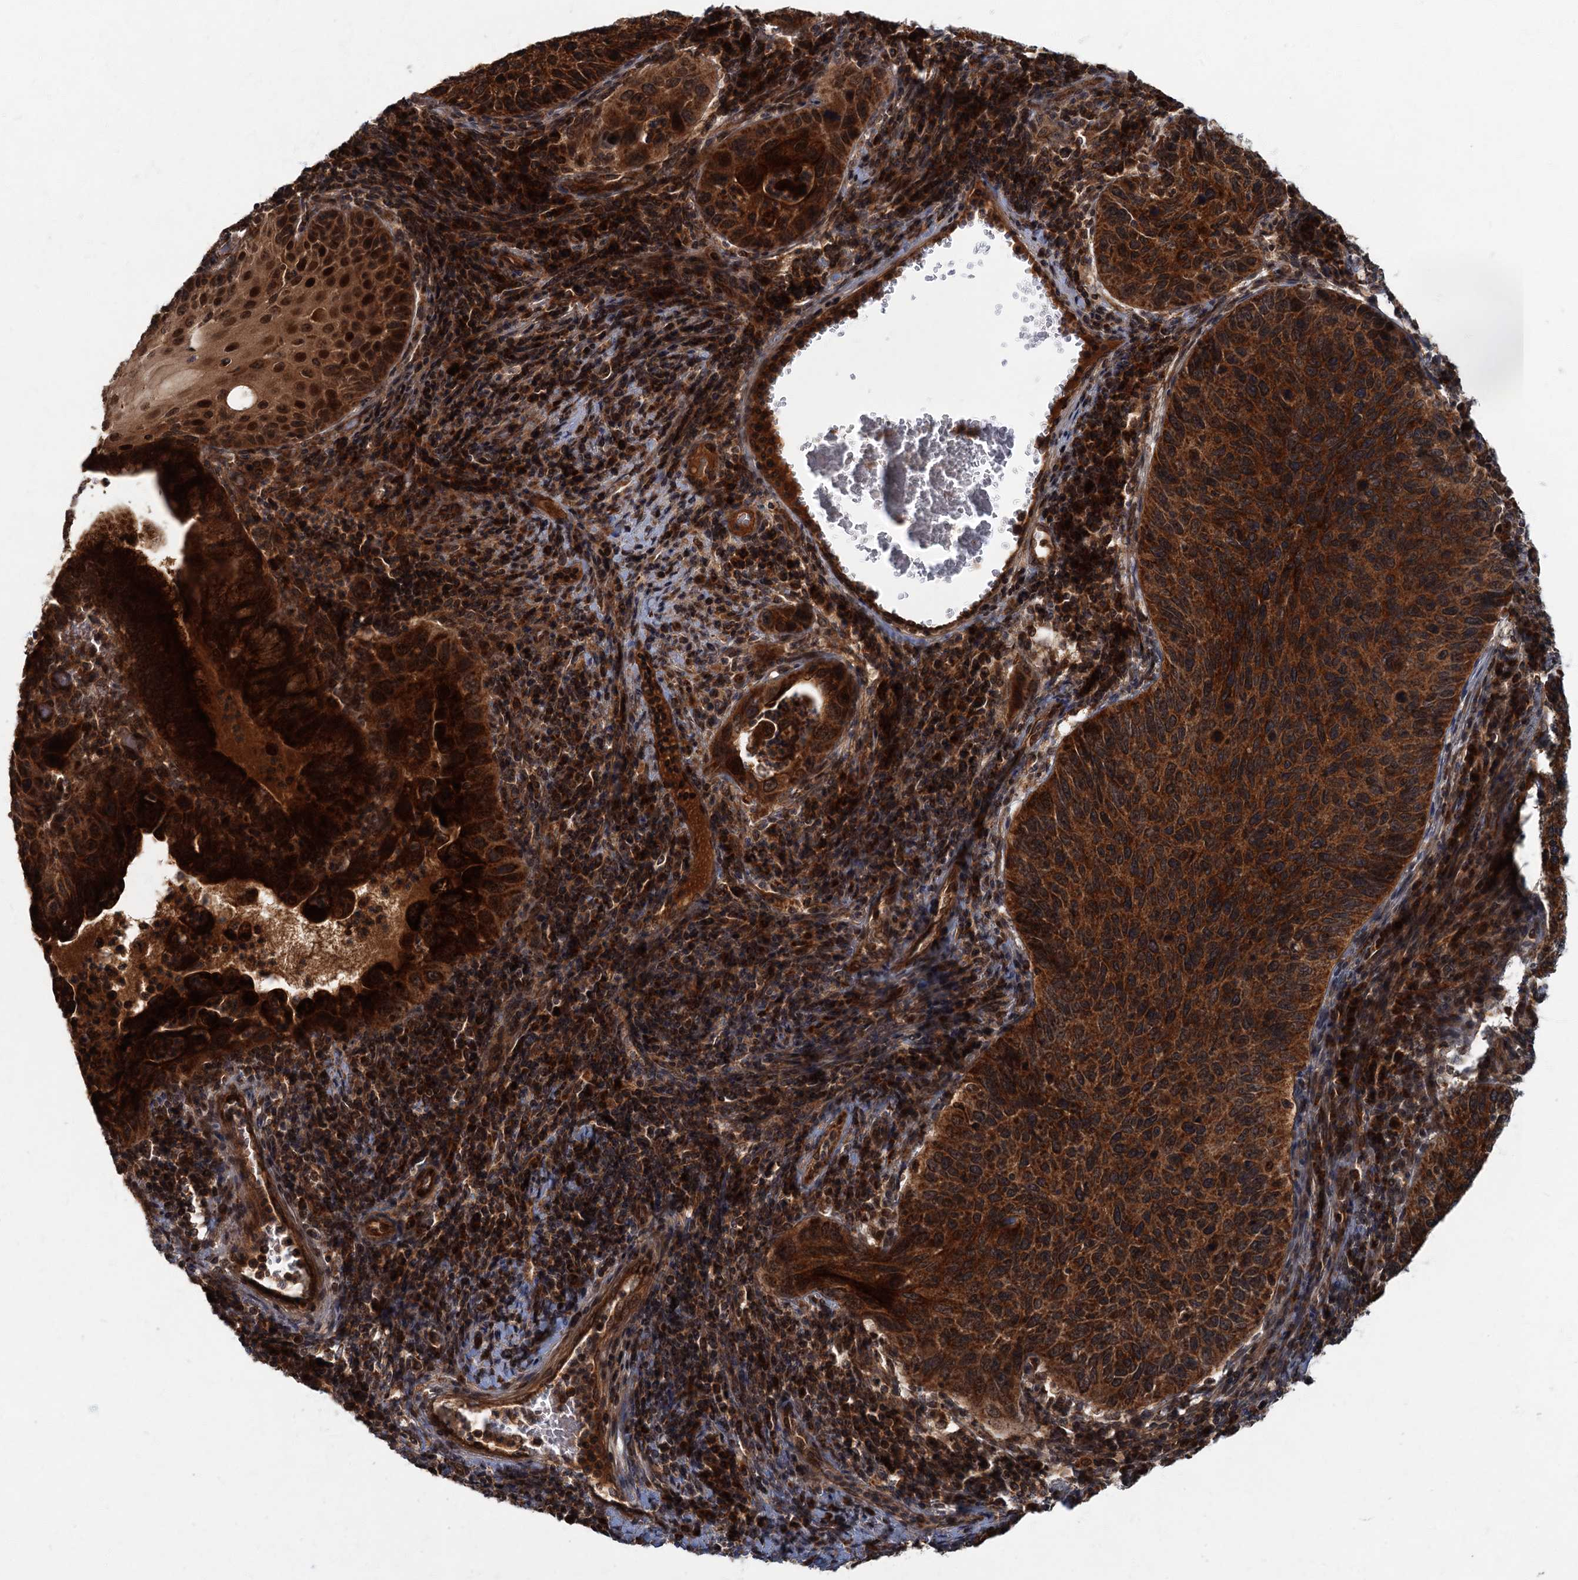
{"staining": {"intensity": "strong", "quantity": ">75%", "location": "cytoplasmic/membranous,nuclear"}, "tissue": "cervical cancer", "cell_type": "Tumor cells", "image_type": "cancer", "snomed": [{"axis": "morphology", "description": "Squamous cell carcinoma, NOS"}, {"axis": "topography", "description": "Cervix"}], "caption": "Squamous cell carcinoma (cervical) stained with DAB immunohistochemistry demonstrates high levels of strong cytoplasmic/membranous and nuclear staining in approximately >75% of tumor cells. (Stains: DAB (3,3'-diaminobenzidine) in brown, nuclei in blue, Microscopy: brightfield microscopy at high magnification).", "gene": "SLC11A2", "patient": {"sex": "female", "age": 38}}